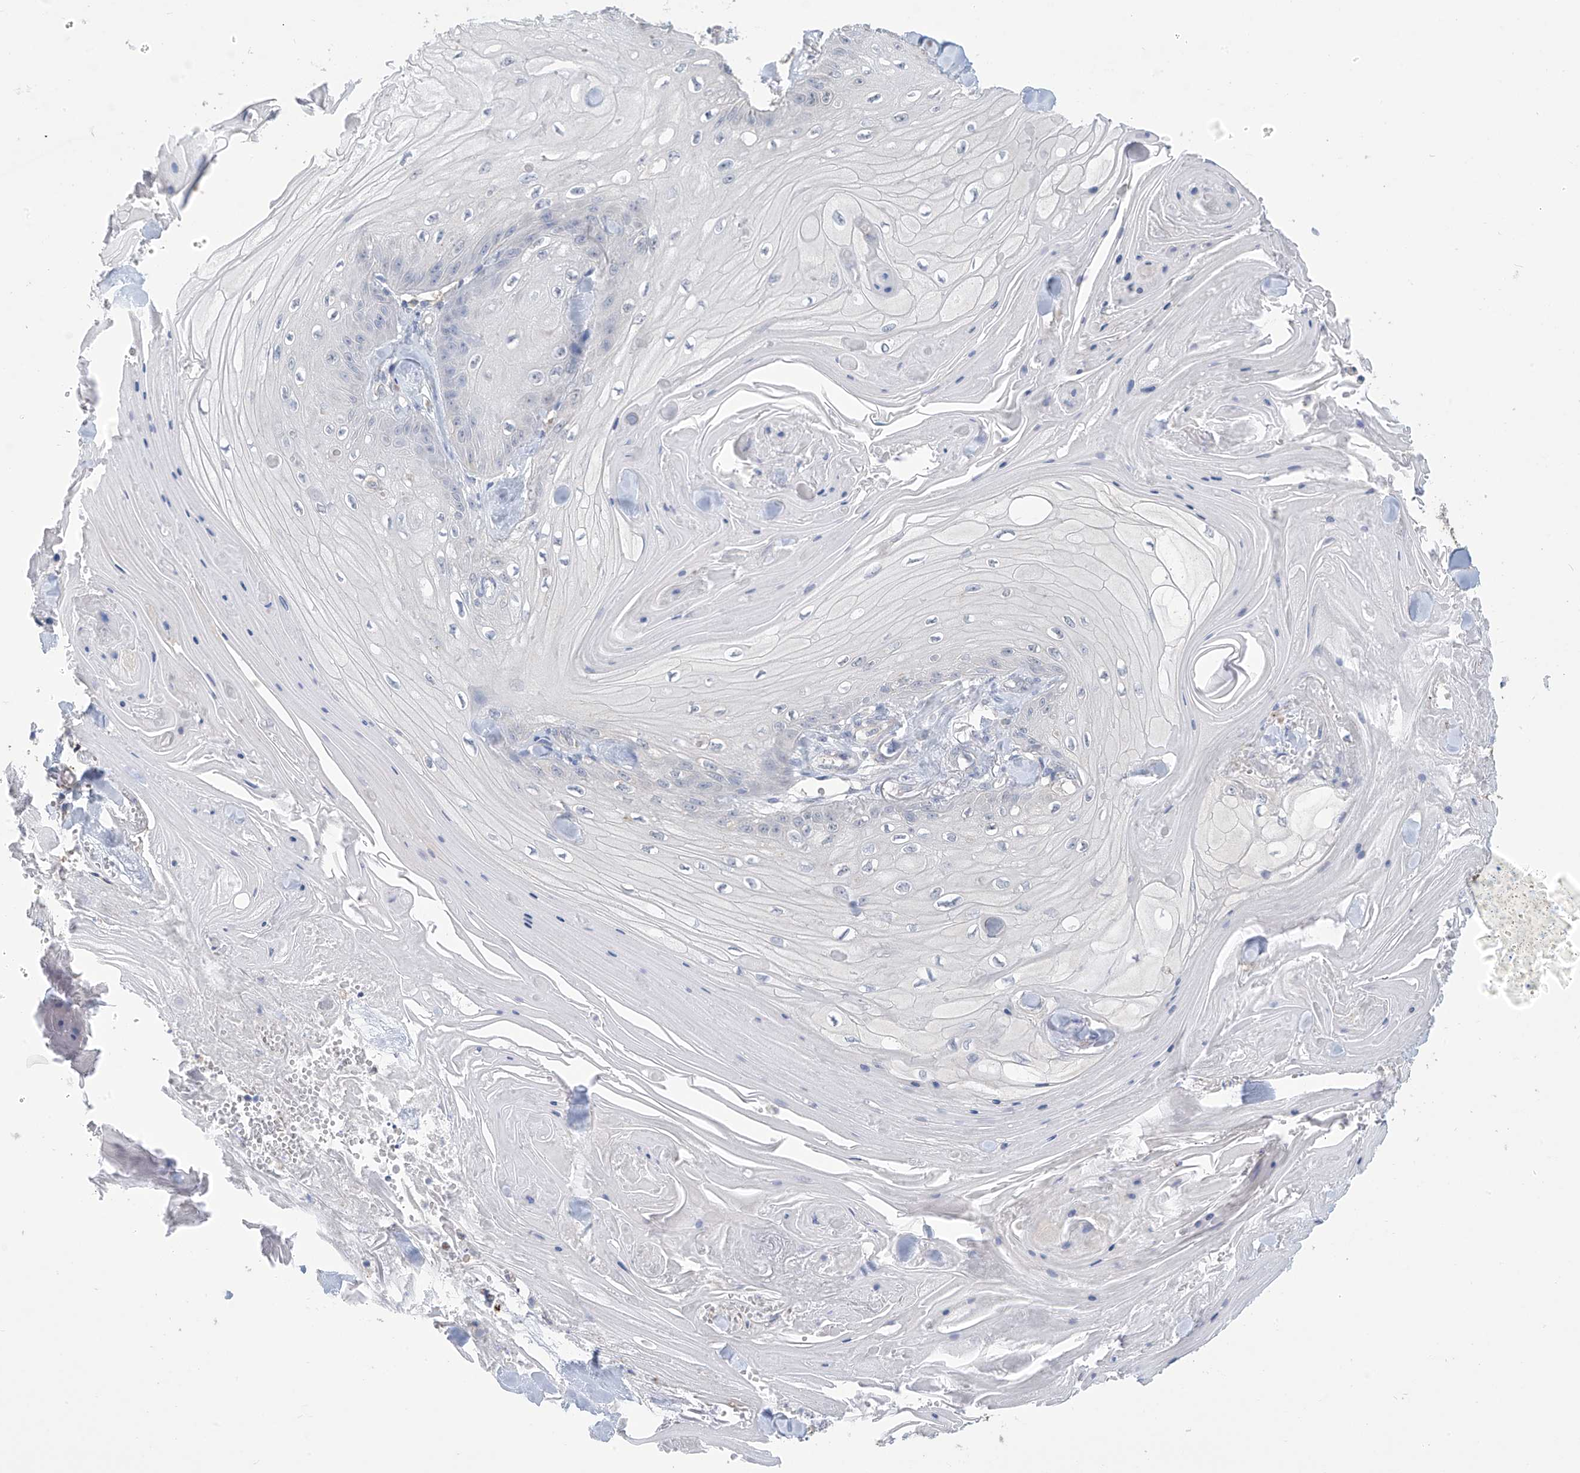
{"staining": {"intensity": "negative", "quantity": "none", "location": "none"}, "tissue": "skin cancer", "cell_type": "Tumor cells", "image_type": "cancer", "snomed": [{"axis": "morphology", "description": "Squamous cell carcinoma, NOS"}, {"axis": "topography", "description": "Skin"}], "caption": "Immunohistochemistry (IHC) micrograph of neoplastic tissue: human skin cancer stained with DAB (3,3'-diaminobenzidine) shows no significant protein positivity in tumor cells. (DAB (3,3'-diaminobenzidine) immunohistochemistry visualized using brightfield microscopy, high magnification).", "gene": "OGT", "patient": {"sex": "male", "age": 74}}